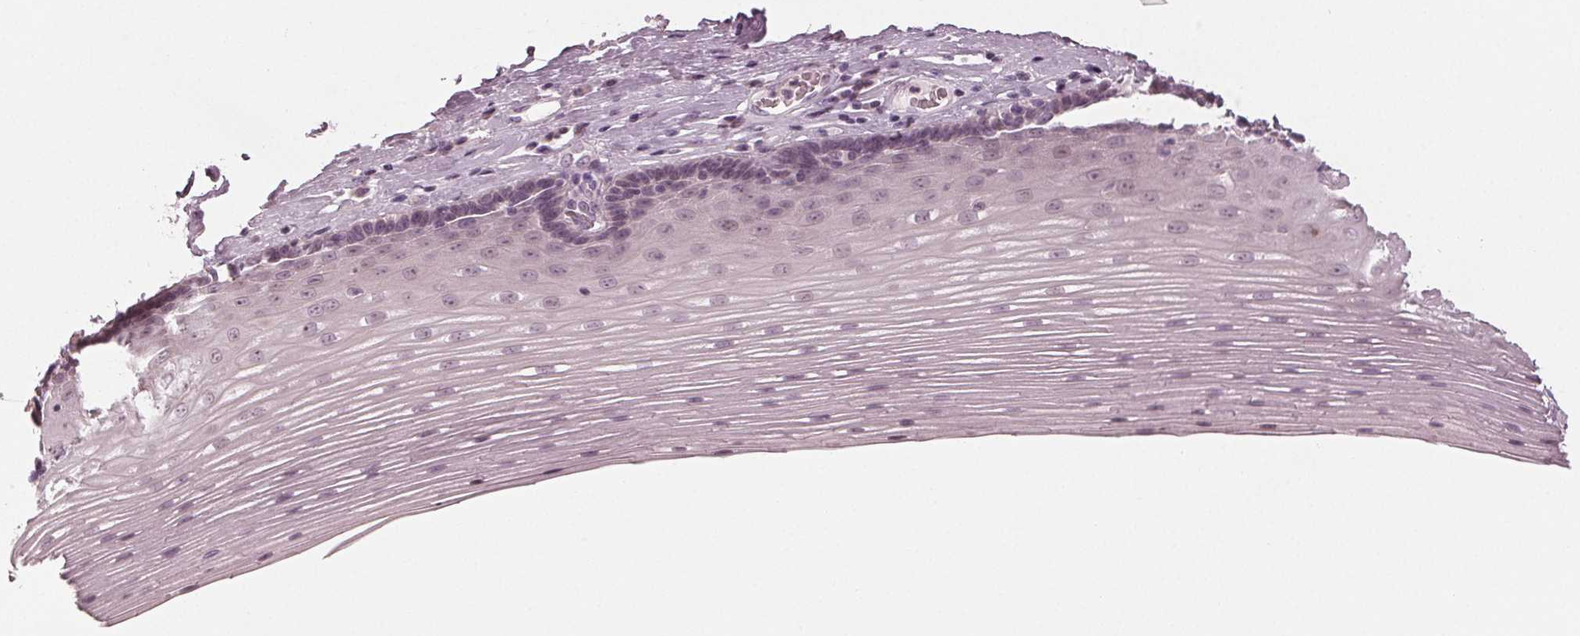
{"staining": {"intensity": "weak", "quantity": "<25%", "location": "nuclear"}, "tissue": "esophagus", "cell_type": "Squamous epithelial cells", "image_type": "normal", "snomed": [{"axis": "morphology", "description": "Normal tissue, NOS"}, {"axis": "topography", "description": "Esophagus"}], "caption": "IHC of unremarkable human esophagus demonstrates no staining in squamous epithelial cells.", "gene": "ADPRHL1", "patient": {"sex": "male", "age": 62}}